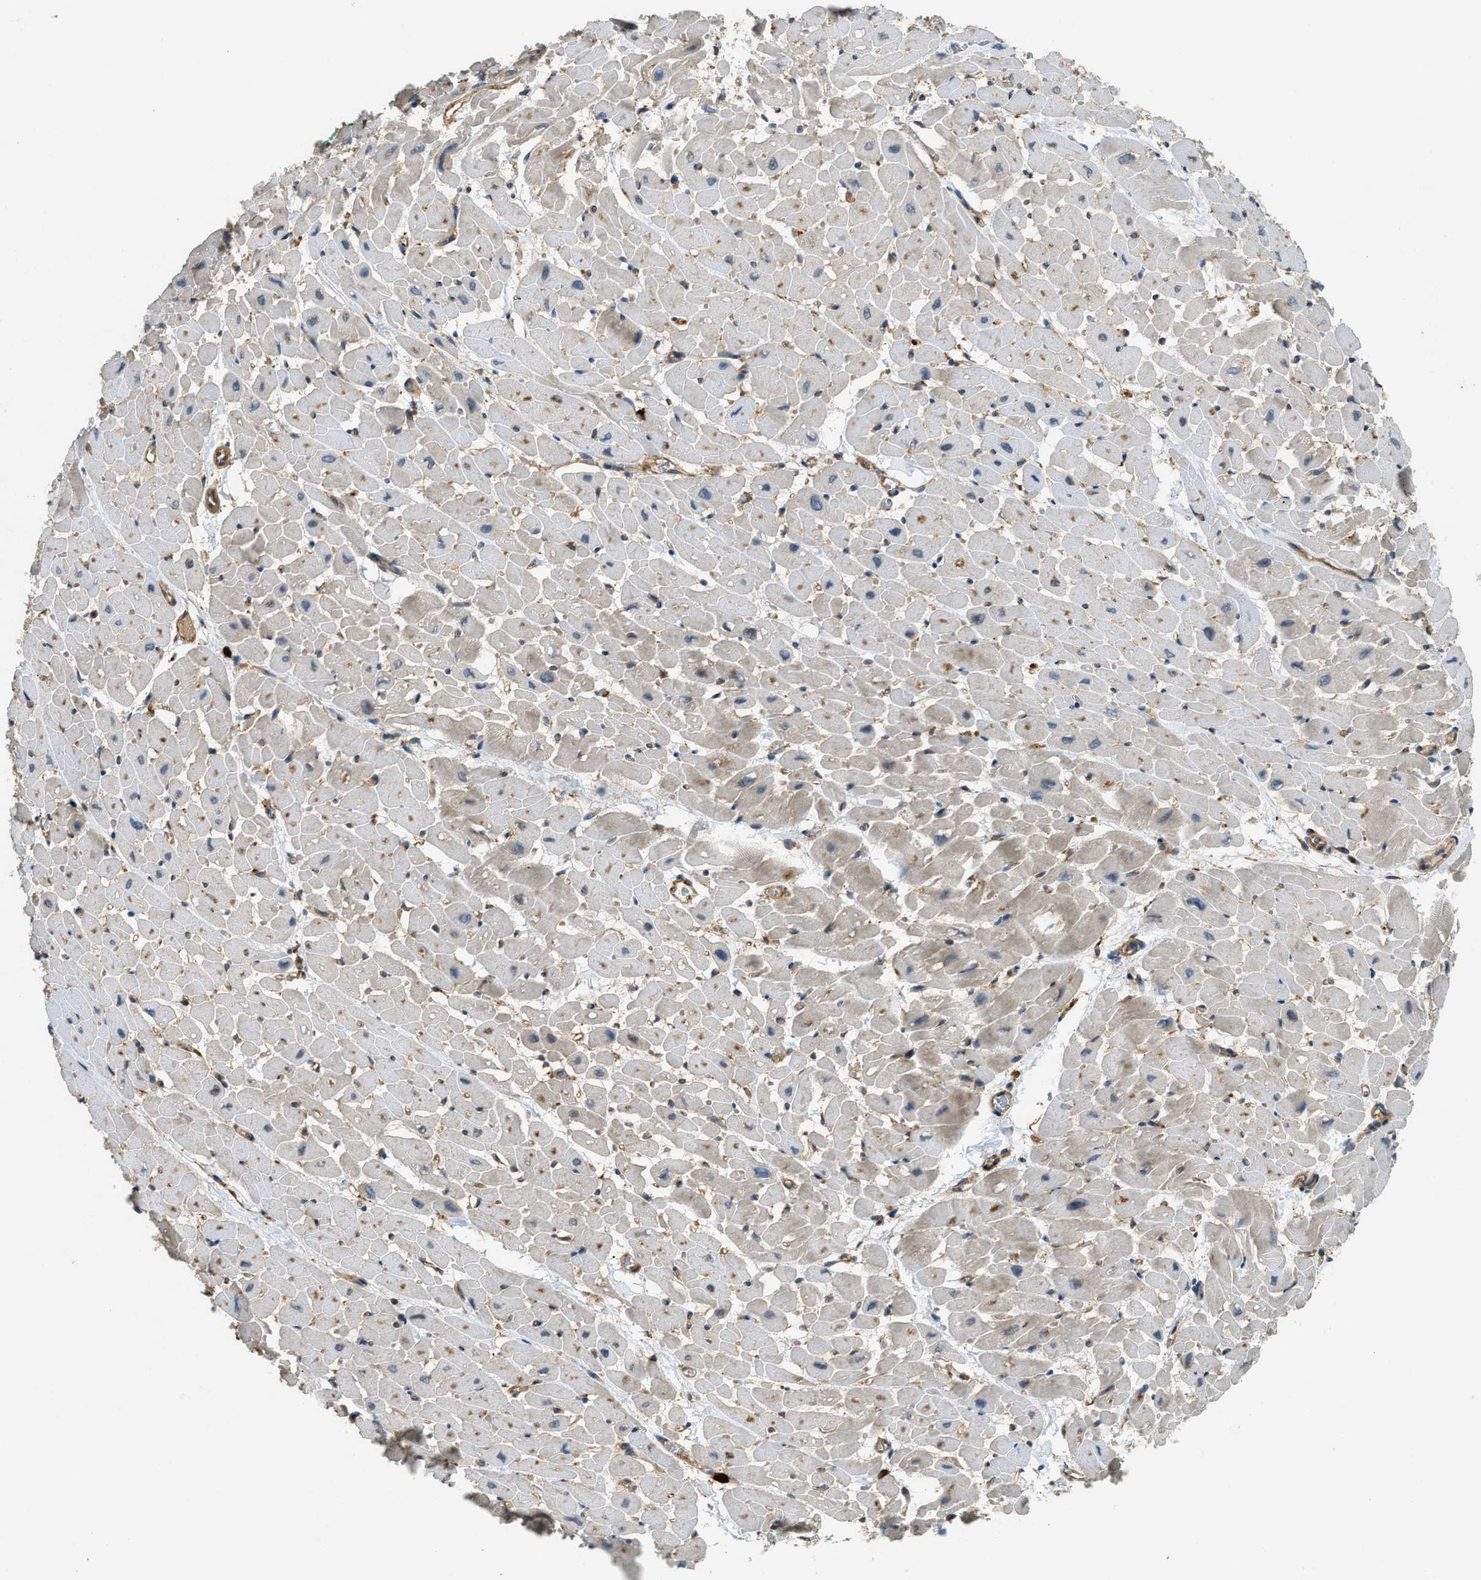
{"staining": {"intensity": "moderate", "quantity": "25%-75%", "location": "cytoplasmic/membranous"}, "tissue": "heart muscle", "cell_type": "Cardiomyocytes", "image_type": "normal", "snomed": [{"axis": "morphology", "description": "Normal tissue, NOS"}, {"axis": "topography", "description": "Heart"}], "caption": "DAB immunohistochemical staining of normal human heart muscle shows moderate cytoplasmic/membranous protein staining in approximately 25%-75% of cardiomyocytes. (DAB (3,3'-diaminobenzidine) IHC with brightfield microscopy, high magnification).", "gene": "BAG4", "patient": {"sex": "male", "age": 45}}